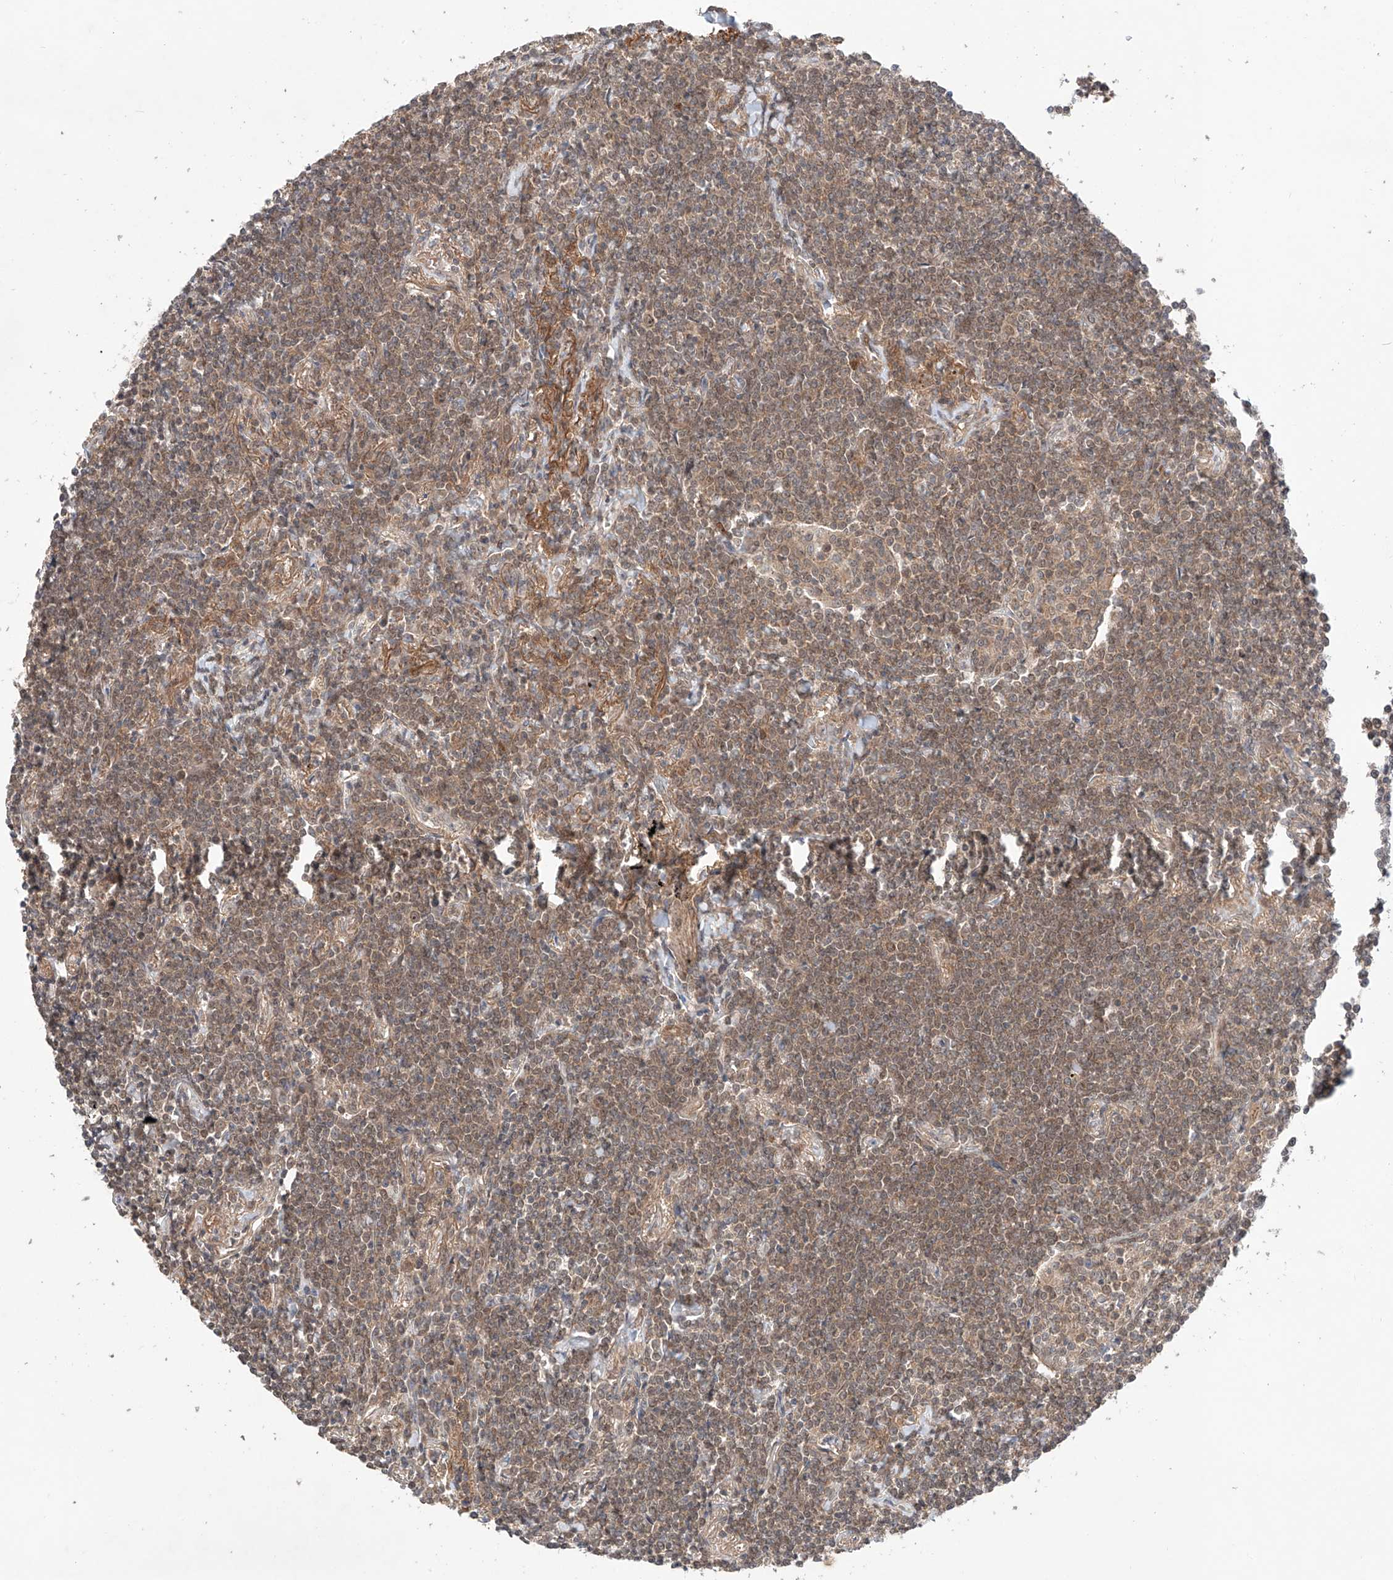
{"staining": {"intensity": "weak", "quantity": "25%-75%", "location": "cytoplasmic/membranous"}, "tissue": "lymphoma", "cell_type": "Tumor cells", "image_type": "cancer", "snomed": [{"axis": "morphology", "description": "Malignant lymphoma, non-Hodgkin's type, Low grade"}, {"axis": "topography", "description": "Lung"}], "caption": "The photomicrograph demonstrates immunohistochemical staining of lymphoma. There is weak cytoplasmic/membranous staining is seen in about 25%-75% of tumor cells.", "gene": "TSR2", "patient": {"sex": "female", "age": 71}}